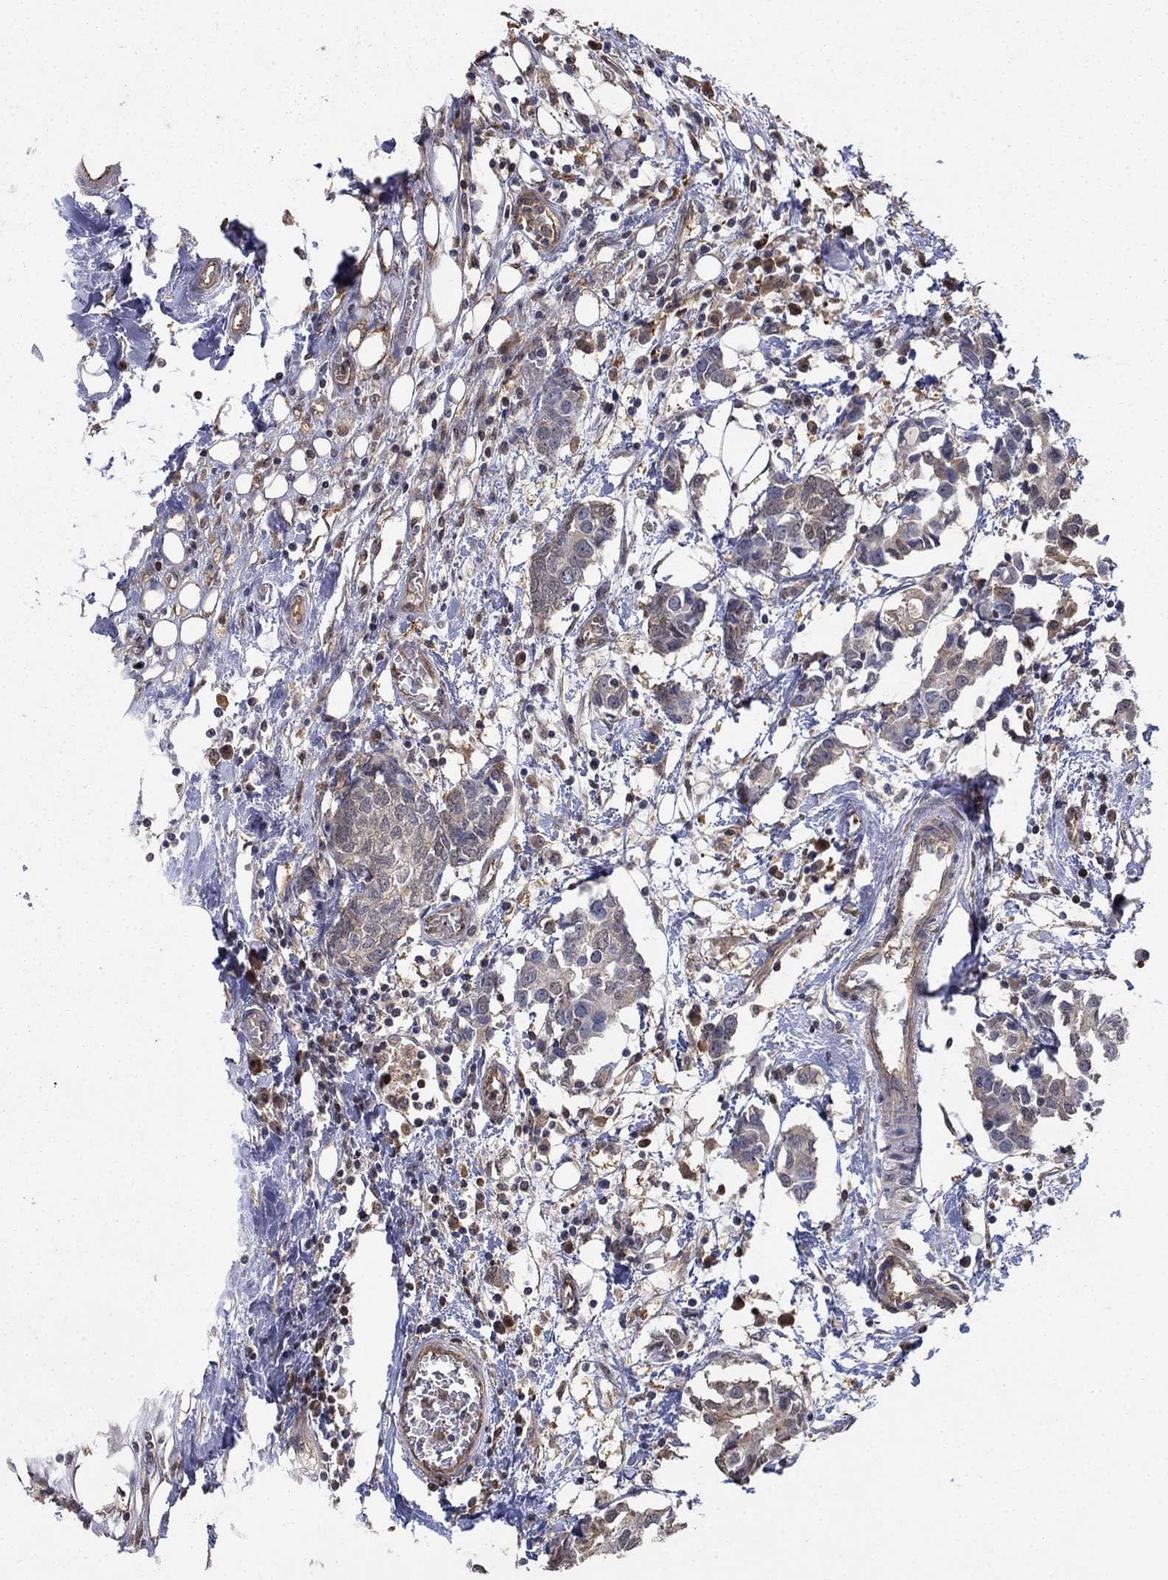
{"staining": {"intensity": "negative", "quantity": "none", "location": "none"}, "tissue": "breast cancer", "cell_type": "Tumor cells", "image_type": "cancer", "snomed": [{"axis": "morphology", "description": "Duct carcinoma"}, {"axis": "topography", "description": "Breast"}], "caption": "High power microscopy micrograph of an immunohistochemistry image of breast infiltrating ductal carcinoma, revealing no significant expression in tumor cells. The staining was performed using DAB (3,3'-diaminobenzidine) to visualize the protein expression in brown, while the nuclei were stained in blue with hematoxylin (Magnification: 20x).", "gene": "RNF114", "patient": {"sex": "female", "age": 83}}